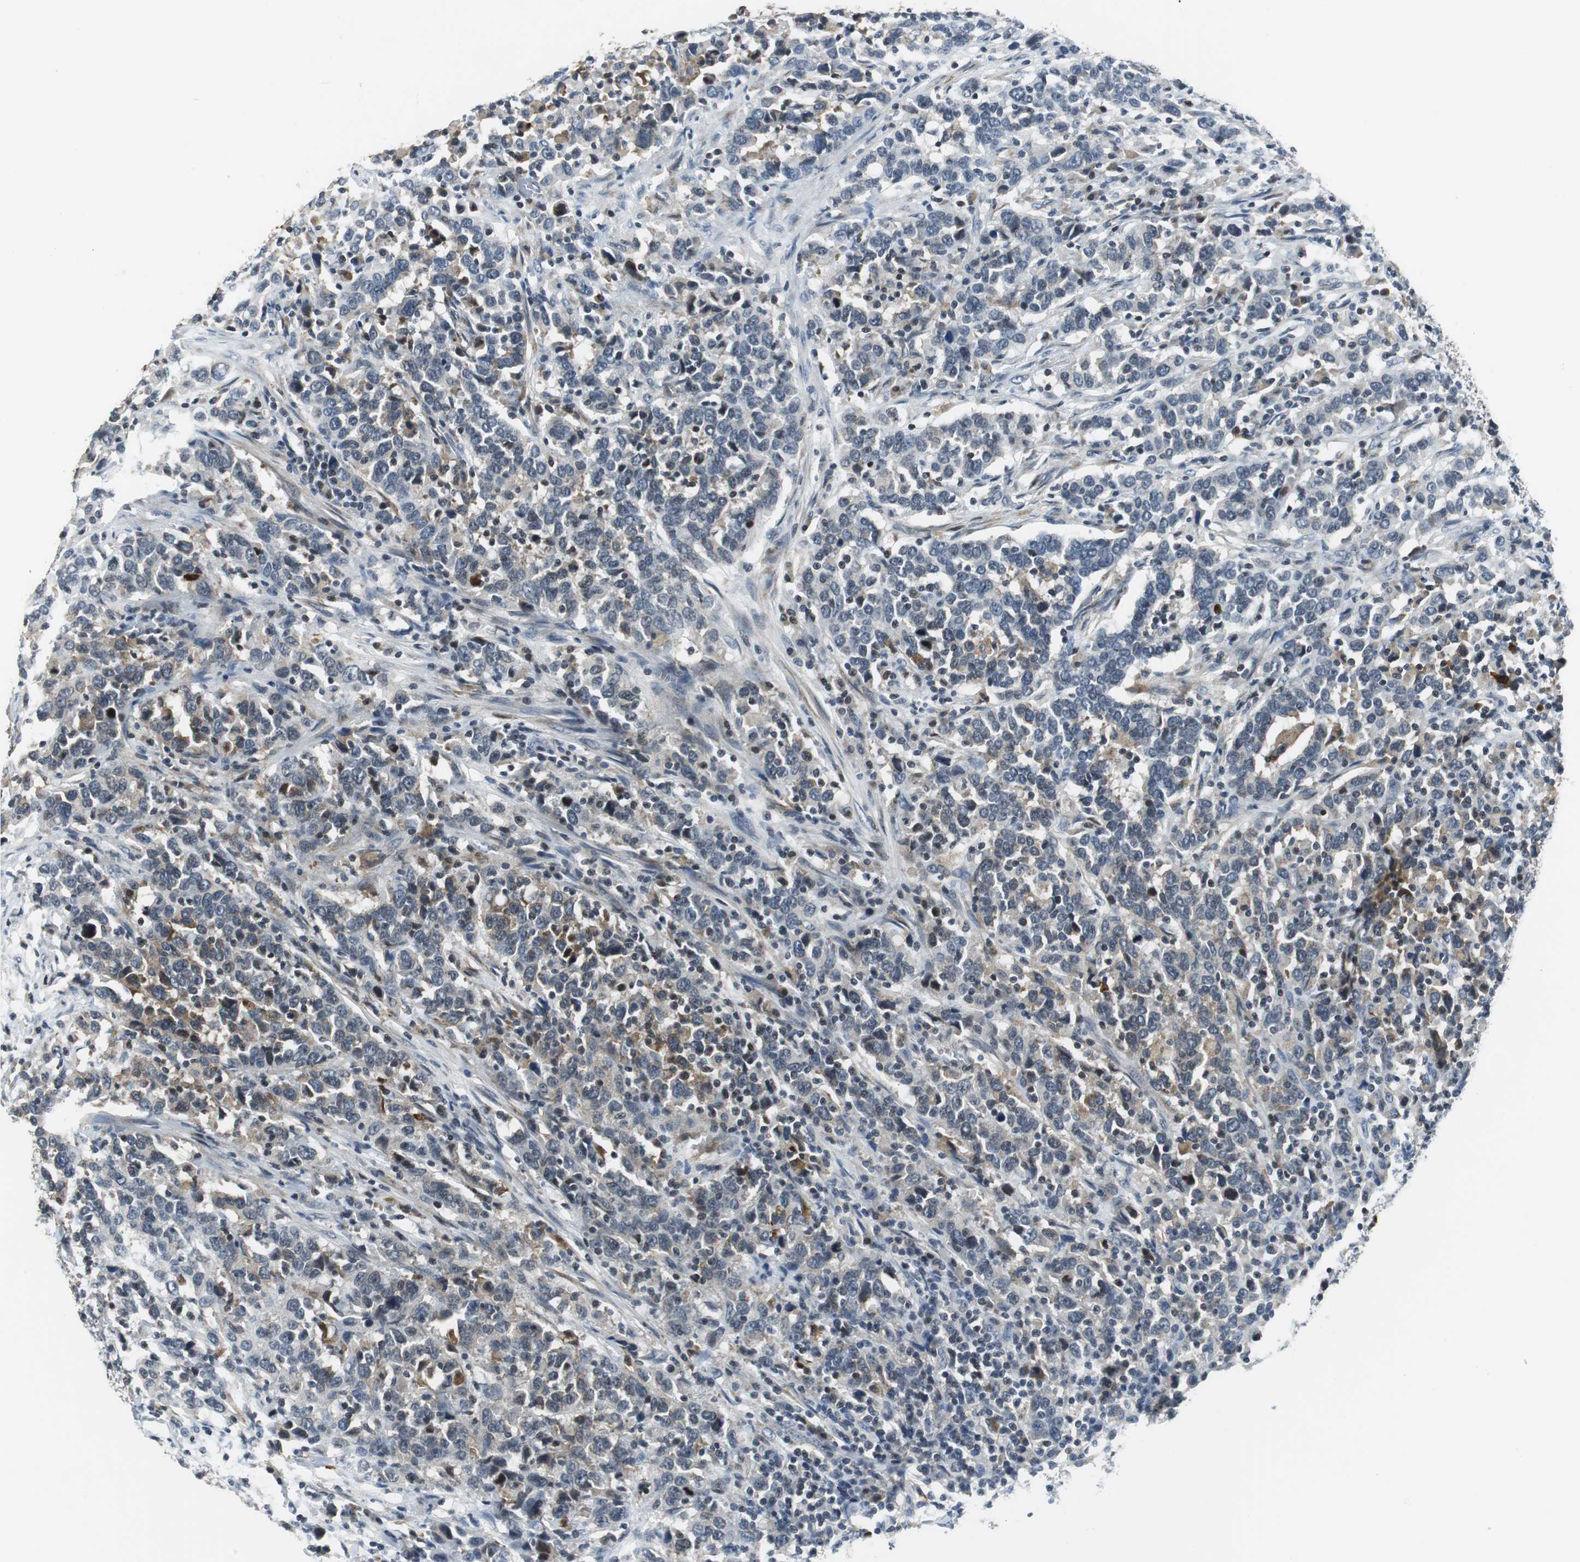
{"staining": {"intensity": "weak", "quantity": "<25%", "location": "nuclear"}, "tissue": "urothelial cancer", "cell_type": "Tumor cells", "image_type": "cancer", "snomed": [{"axis": "morphology", "description": "Urothelial carcinoma, High grade"}, {"axis": "topography", "description": "Urinary bladder"}], "caption": "IHC micrograph of neoplastic tissue: human urothelial cancer stained with DAB exhibits no significant protein positivity in tumor cells.", "gene": "ORM1", "patient": {"sex": "male", "age": 61}}